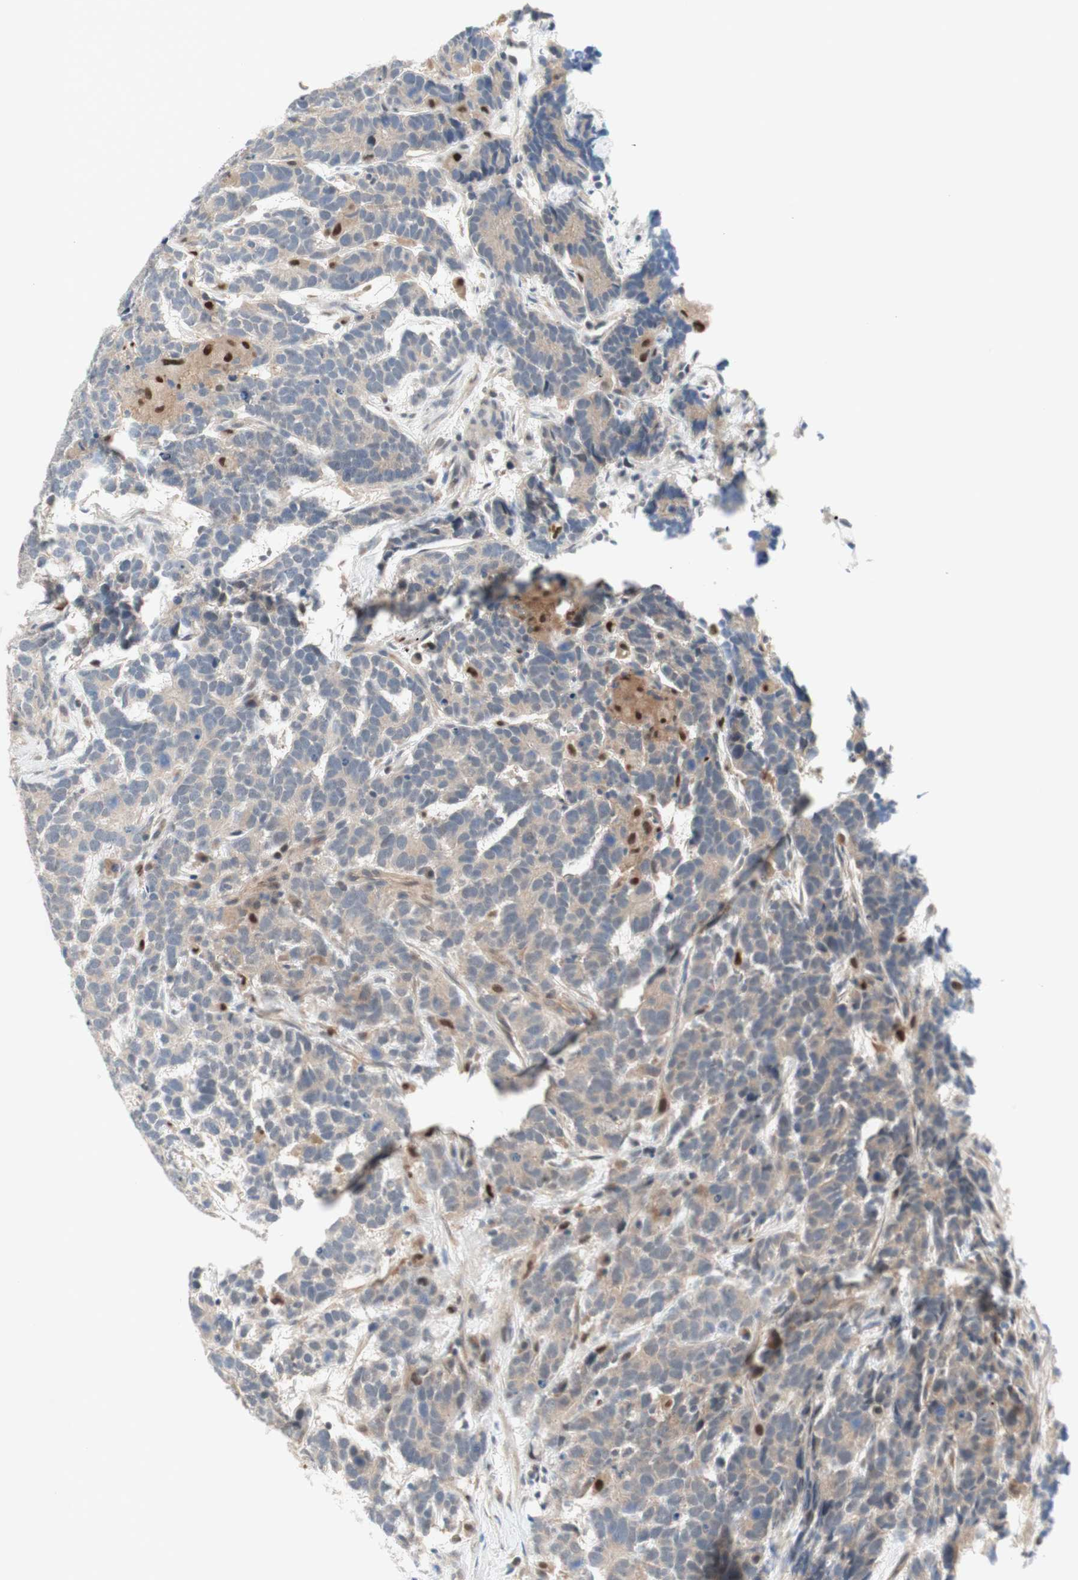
{"staining": {"intensity": "weak", "quantity": "25%-75%", "location": "cytoplasmic/membranous"}, "tissue": "testis cancer", "cell_type": "Tumor cells", "image_type": "cancer", "snomed": [{"axis": "morphology", "description": "Carcinoma, Embryonal, NOS"}, {"axis": "topography", "description": "Testis"}], "caption": "Protein expression analysis of human testis embryonal carcinoma reveals weak cytoplasmic/membranous positivity in approximately 25%-75% of tumor cells.", "gene": "RFNG", "patient": {"sex": "male", "age": 26}}